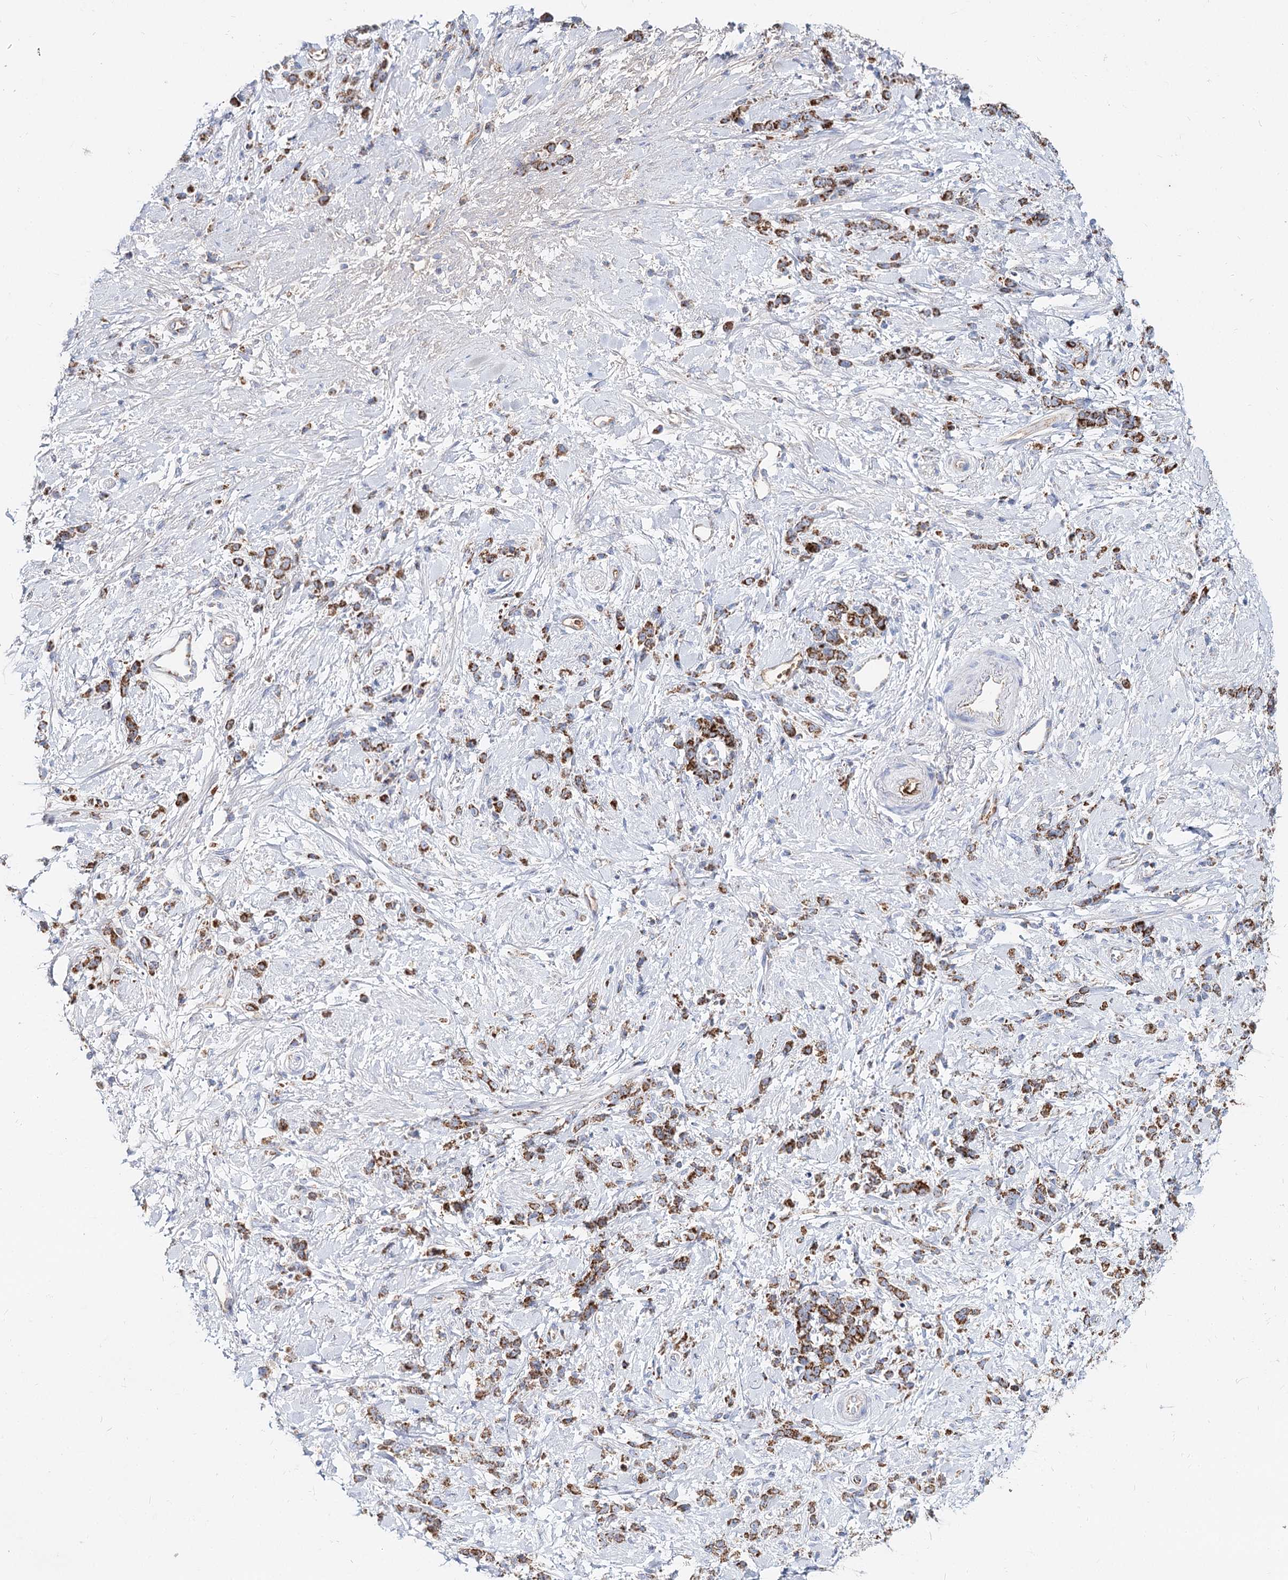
{"staining": {"intensity": "moderate", "quantity": ">75%", "location": "cytoplasmic/membranous"}, "tissue": "stomach cancer", "cell_type": "Tumor cells", "image_type": "cancer", "snomed": [{"axis": "morphology", "description": "Adenocarcinoma, NOS"}, {"axis": "topography", "description": "Stomach"}], "caption": "This is a micrograph of IHC staining of adenocarcinoma (stomach), which shows moderate expression in the cytoplasmic/membranous of tumor cells.", "gene": "MCCC2", "patient": {"sex": "female", "age": 60}}